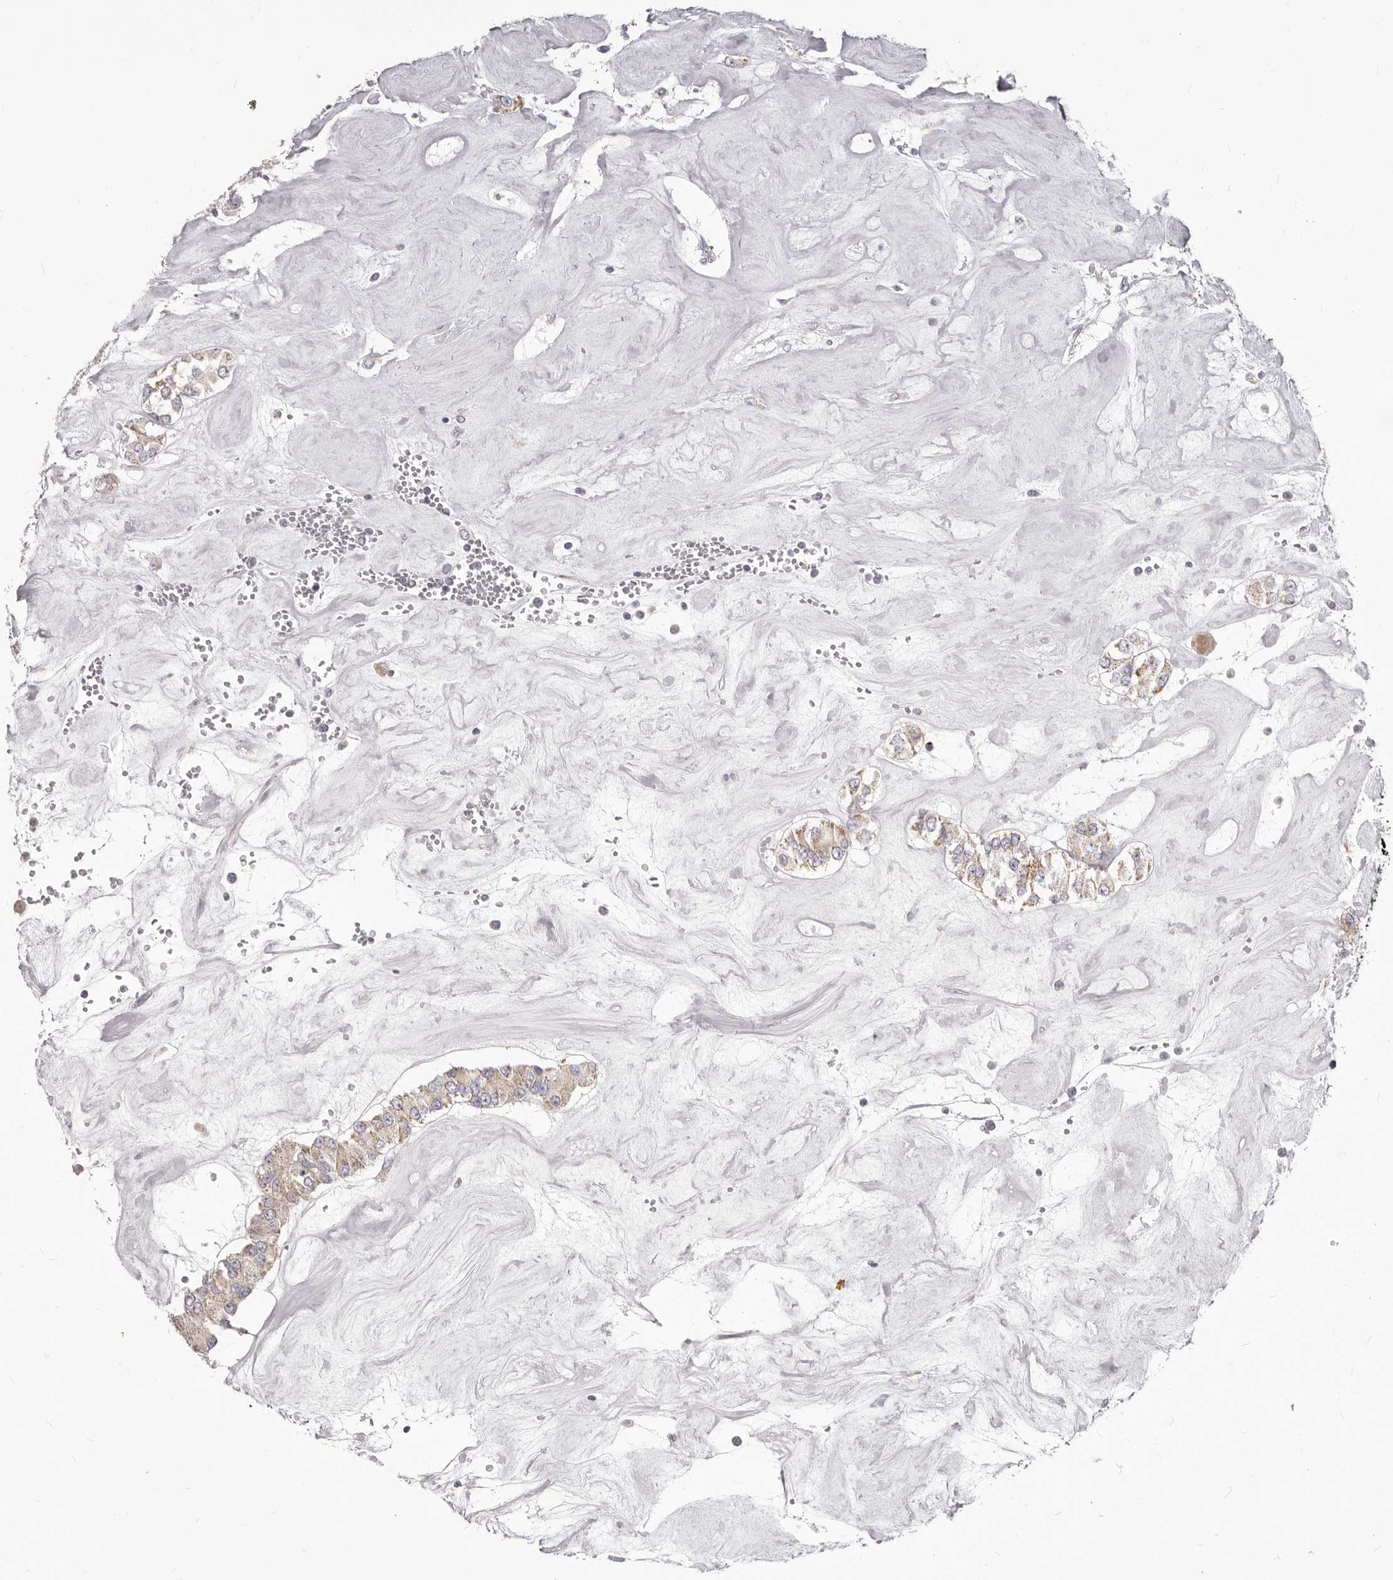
{"staining": {"intensity": "weak", "quantity": "25%-75%", "location": "cytoplasmic/membranous"}, "tissue": "carcinoid", "cell_type": "Tumor cells", "image_type": "cancer", "snomed": [{"axis": "morphology", "description": "Carcinoid, malignant, NOS"}, {"axis": "topography", "description": "Pancreas"}], "caption": "Immunohistochemistry (IHC) of carcinoid reveals low levels of weak cytoplasmic/membranous expression in about 25%-75% of tumor cells.", "gene": "PRMT2", "patient": {"sex": "male", "age": 41}}